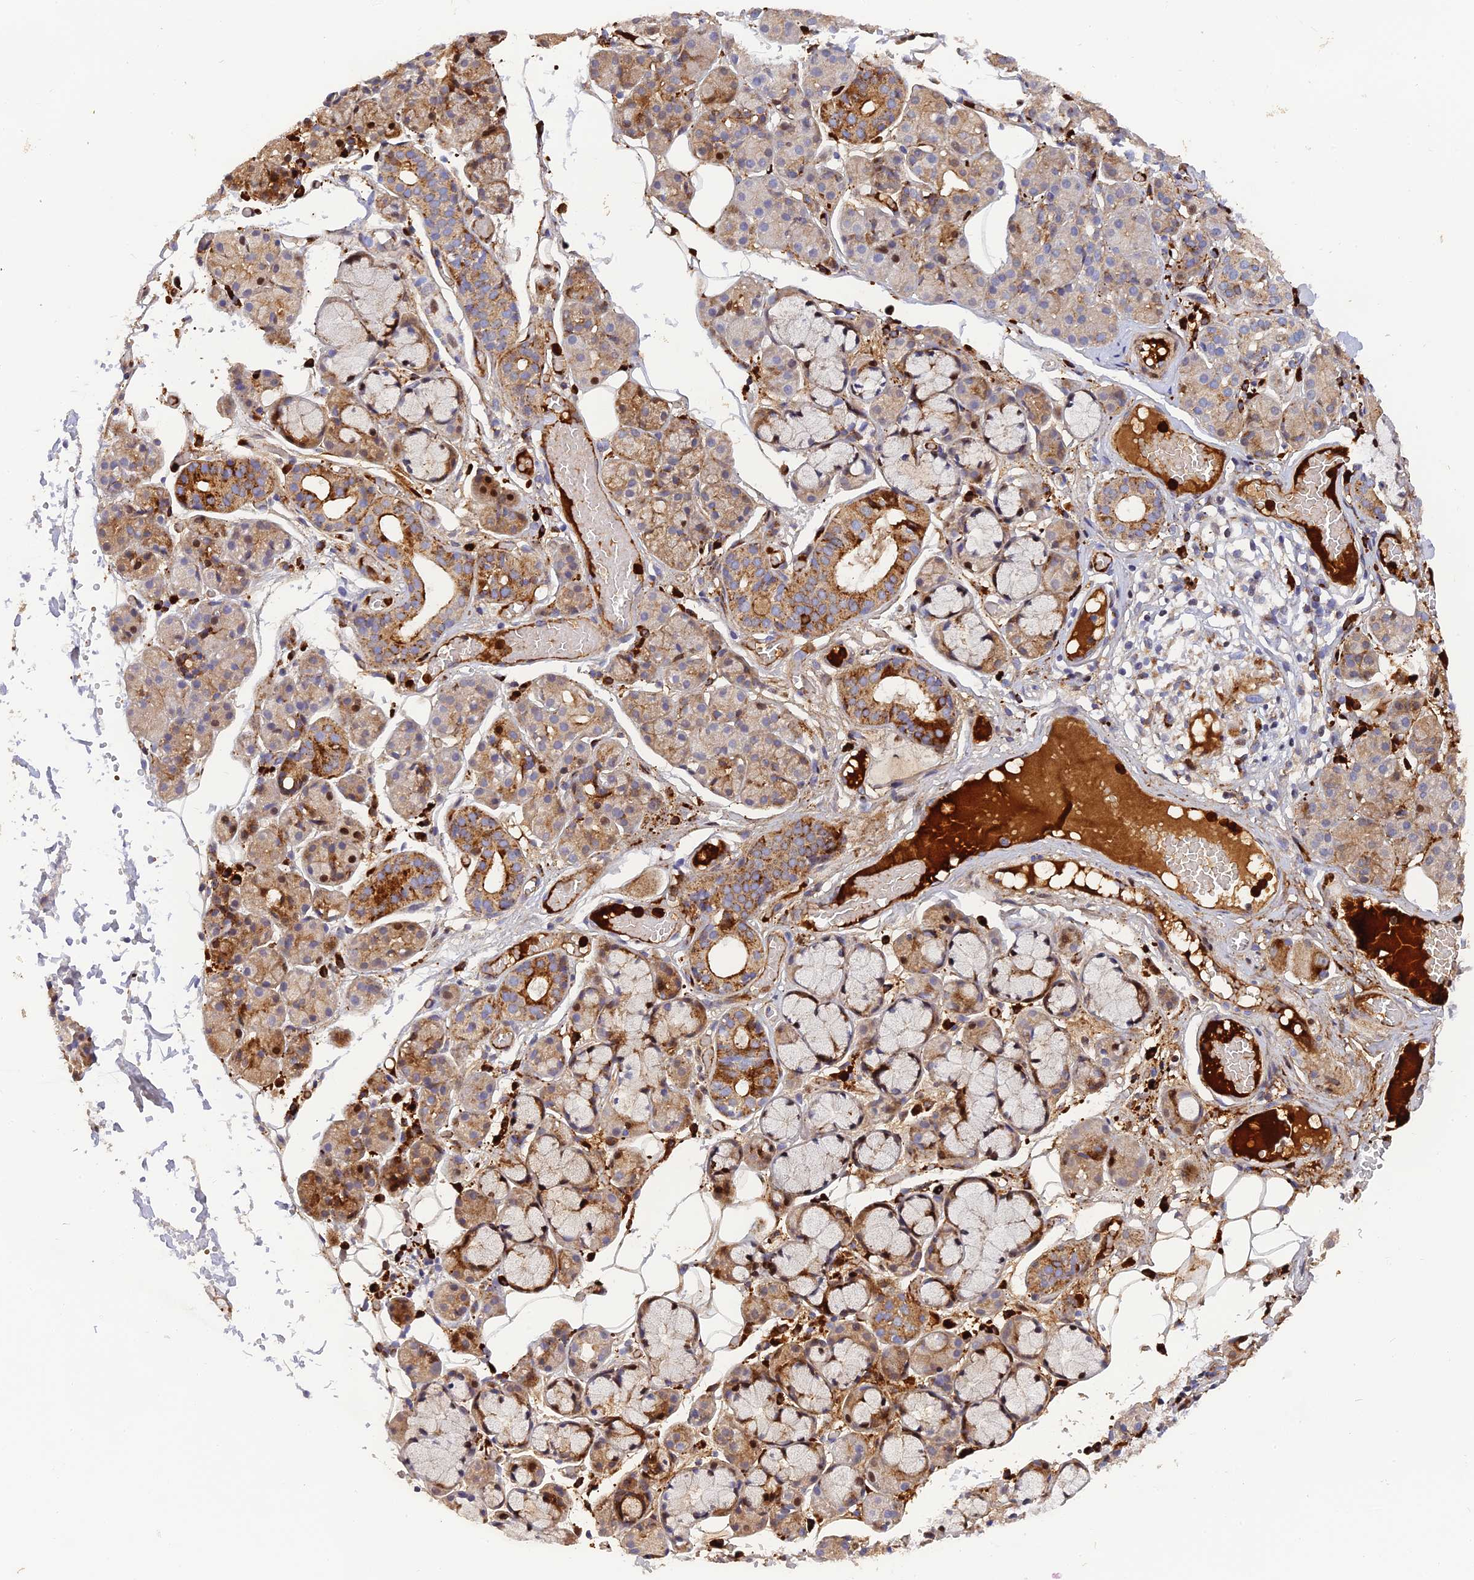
{"staining": {"intensity": "moderate", "quantity": "25%-75%", "location": "cytoplasmic/membranous"}, "tissue": "salivary gland", "cell_type": "Glandular cells", "image_type": "normal", "snomed": [{"axis": "morphology", "description": "Normal tissue, NOS"}, {"axis": "topography", "description": "Salivary gland"}], "caption": "About 25%-75% of glandular cells in normal salivary gland reveal moderate cytoplasmic/membranous protein expression as visualized by brown immunohistochemical staining.", "gene": "CPSF4L", "patient": {"sex": "male", "age": 63}}